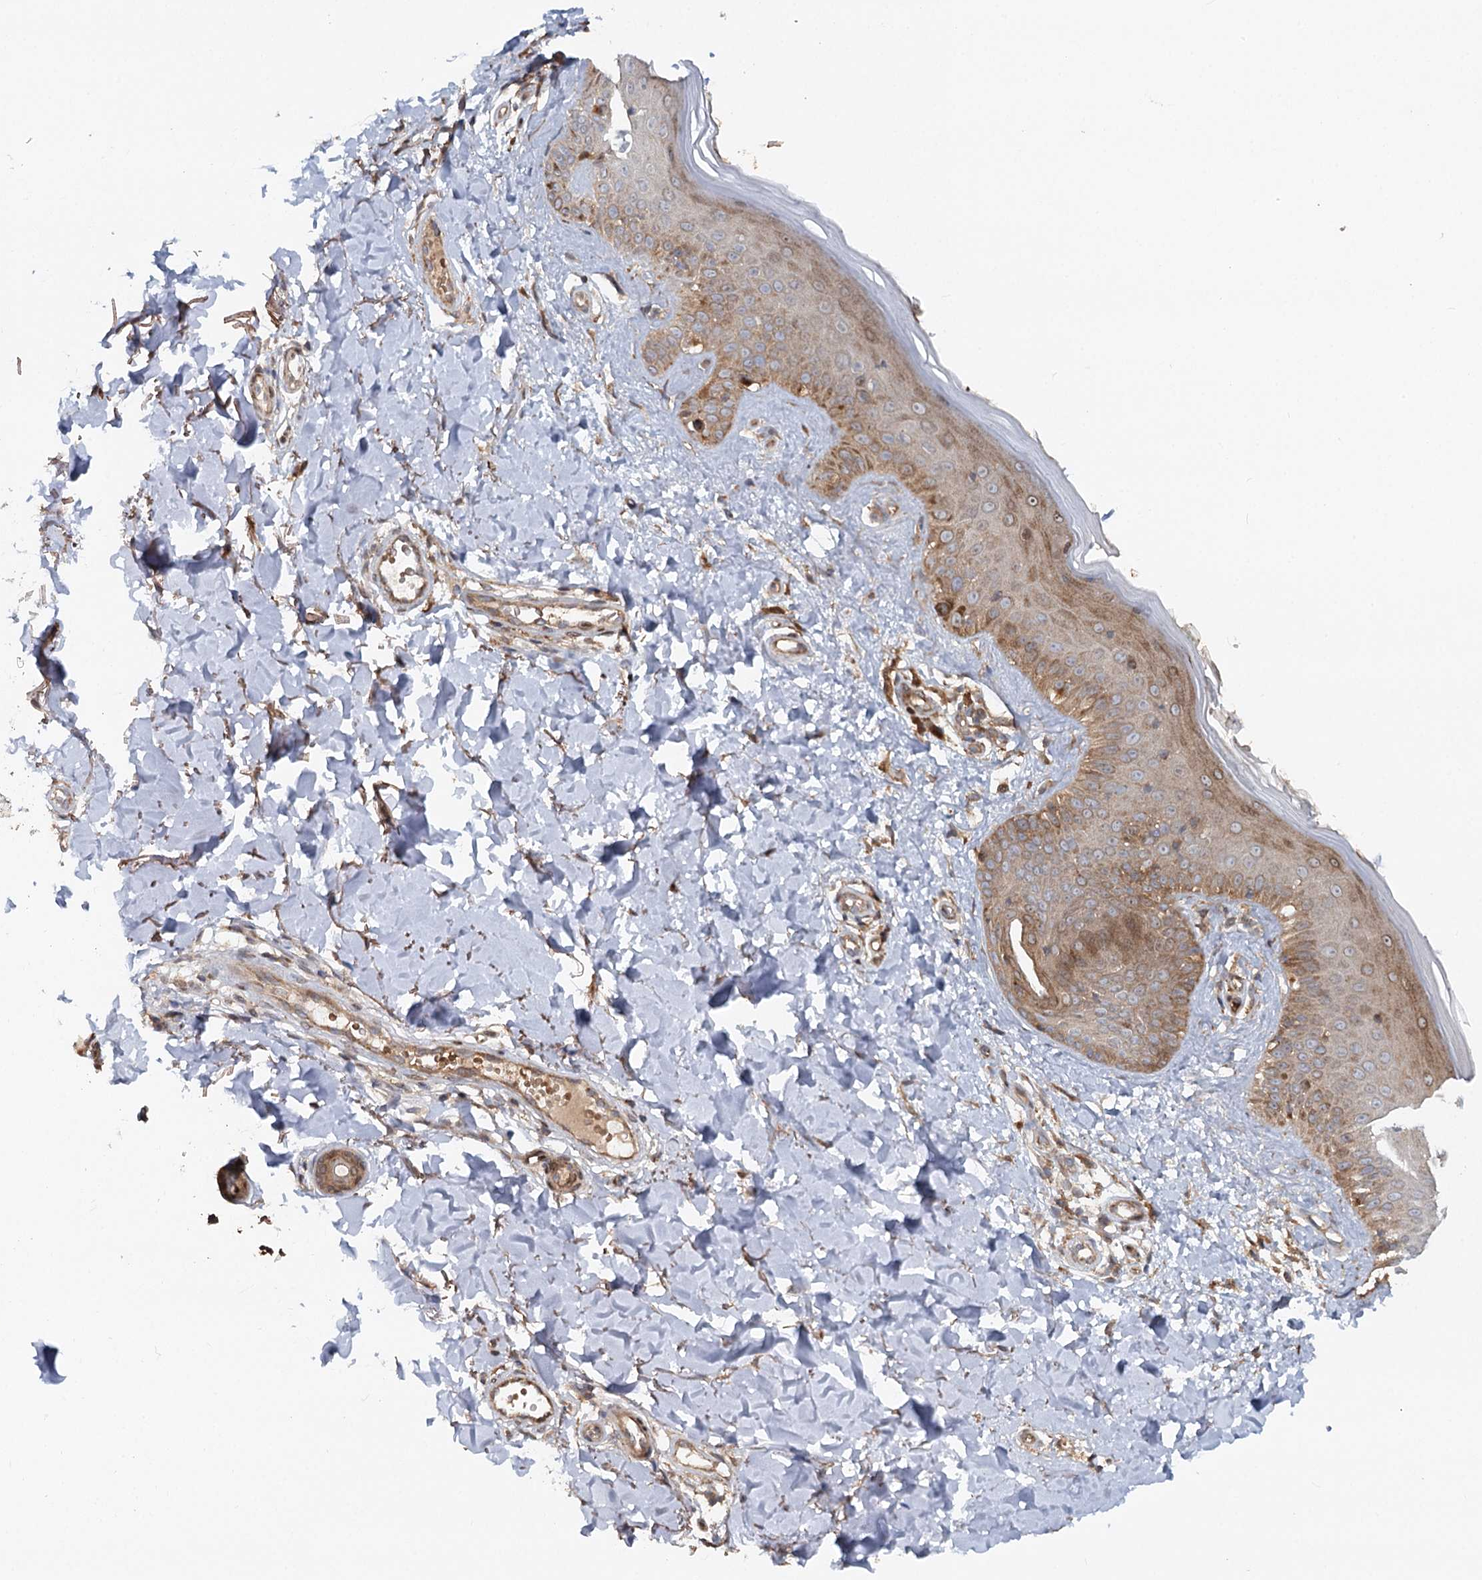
{"staining": {"intensity": "moderate", "quantity": ">75%", "location": "cytoplasmic/membranous"}, "tissue": "skin", "cell_type": "Fibroblasts", "image_type": "normal", "snomed": [{"axis": "morphology", "description": "Normal tissue, NOS"}, {"axis": "topography", "description": "Skin"}], "caption": "Fibroblasts reveal medium levels of moderate cytoplasmic/membranous positivity in approximately >75% of cells in benign human skin.", "gene": "RNF111", "patient": {"sex": "male", "age": 52}}